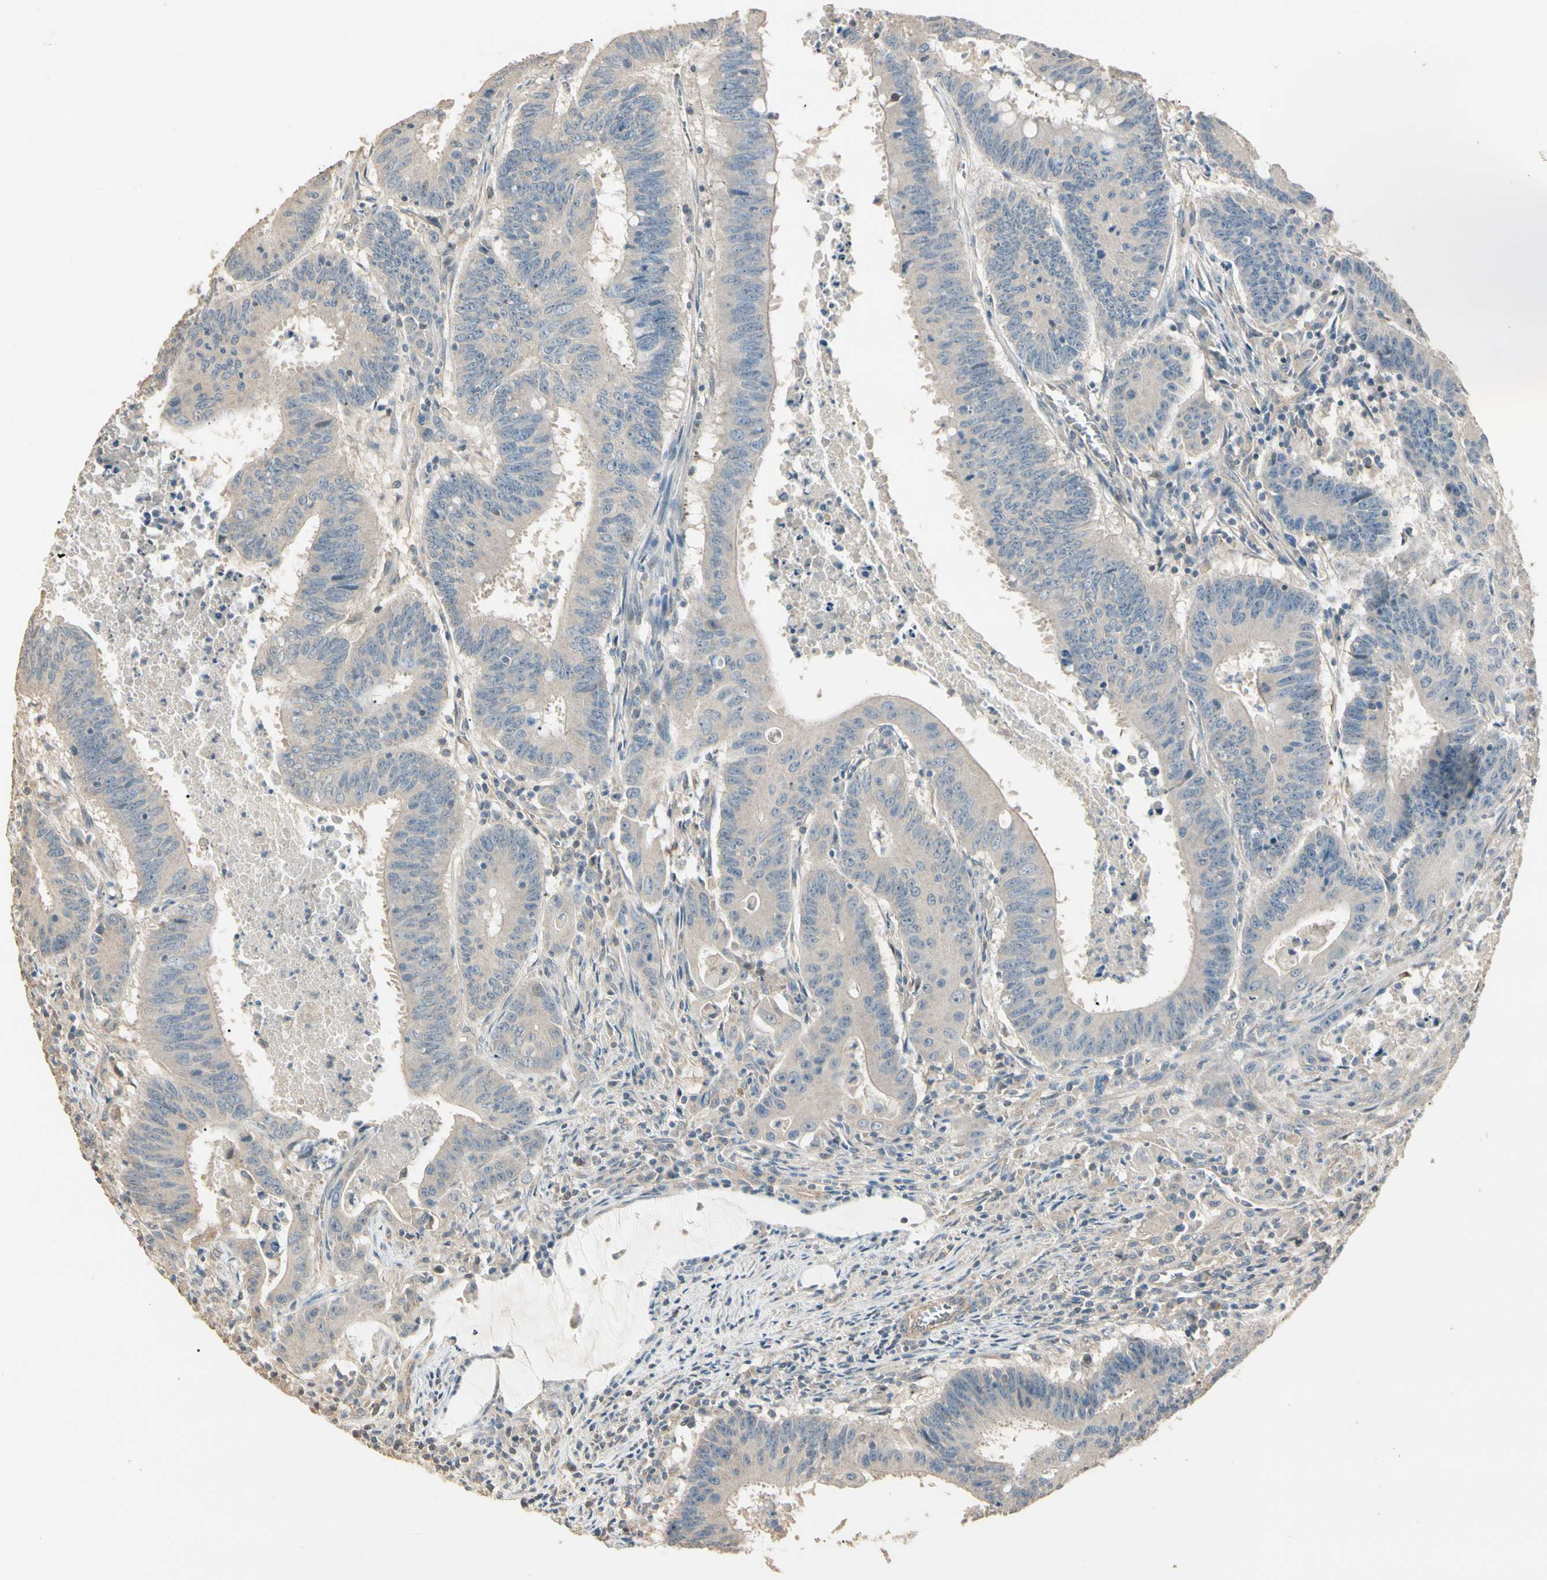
{"staining": {"intensity": "weak", "quantity": "25%-75%", "location": "cytoplasmic/membranous"}, "tissue": "colorectal cancer", "cell_type": "Tumor cells", "image_type": "cancer", "snomed": [{"axis": "morphology", "description": "Adenocarcinoma, NOS"}, {"axis": "topography", "description": "Colon"}], "caption": "Colorectal cancer (adenocarcinoma) stained with DAB (3,3'-diaminobenzidine) immunohistochemistry (IHC) displays low levels of weak cytoplasmic/membranous staining in approximately 25%-75% of tumor cells. The staining is performed using DAB brown chromogen to label protein expression. The nuclei are counter-stained blue using hematoxylin.", "gene": "CDH6", "patient": {"sex": "male", "age": 45}}